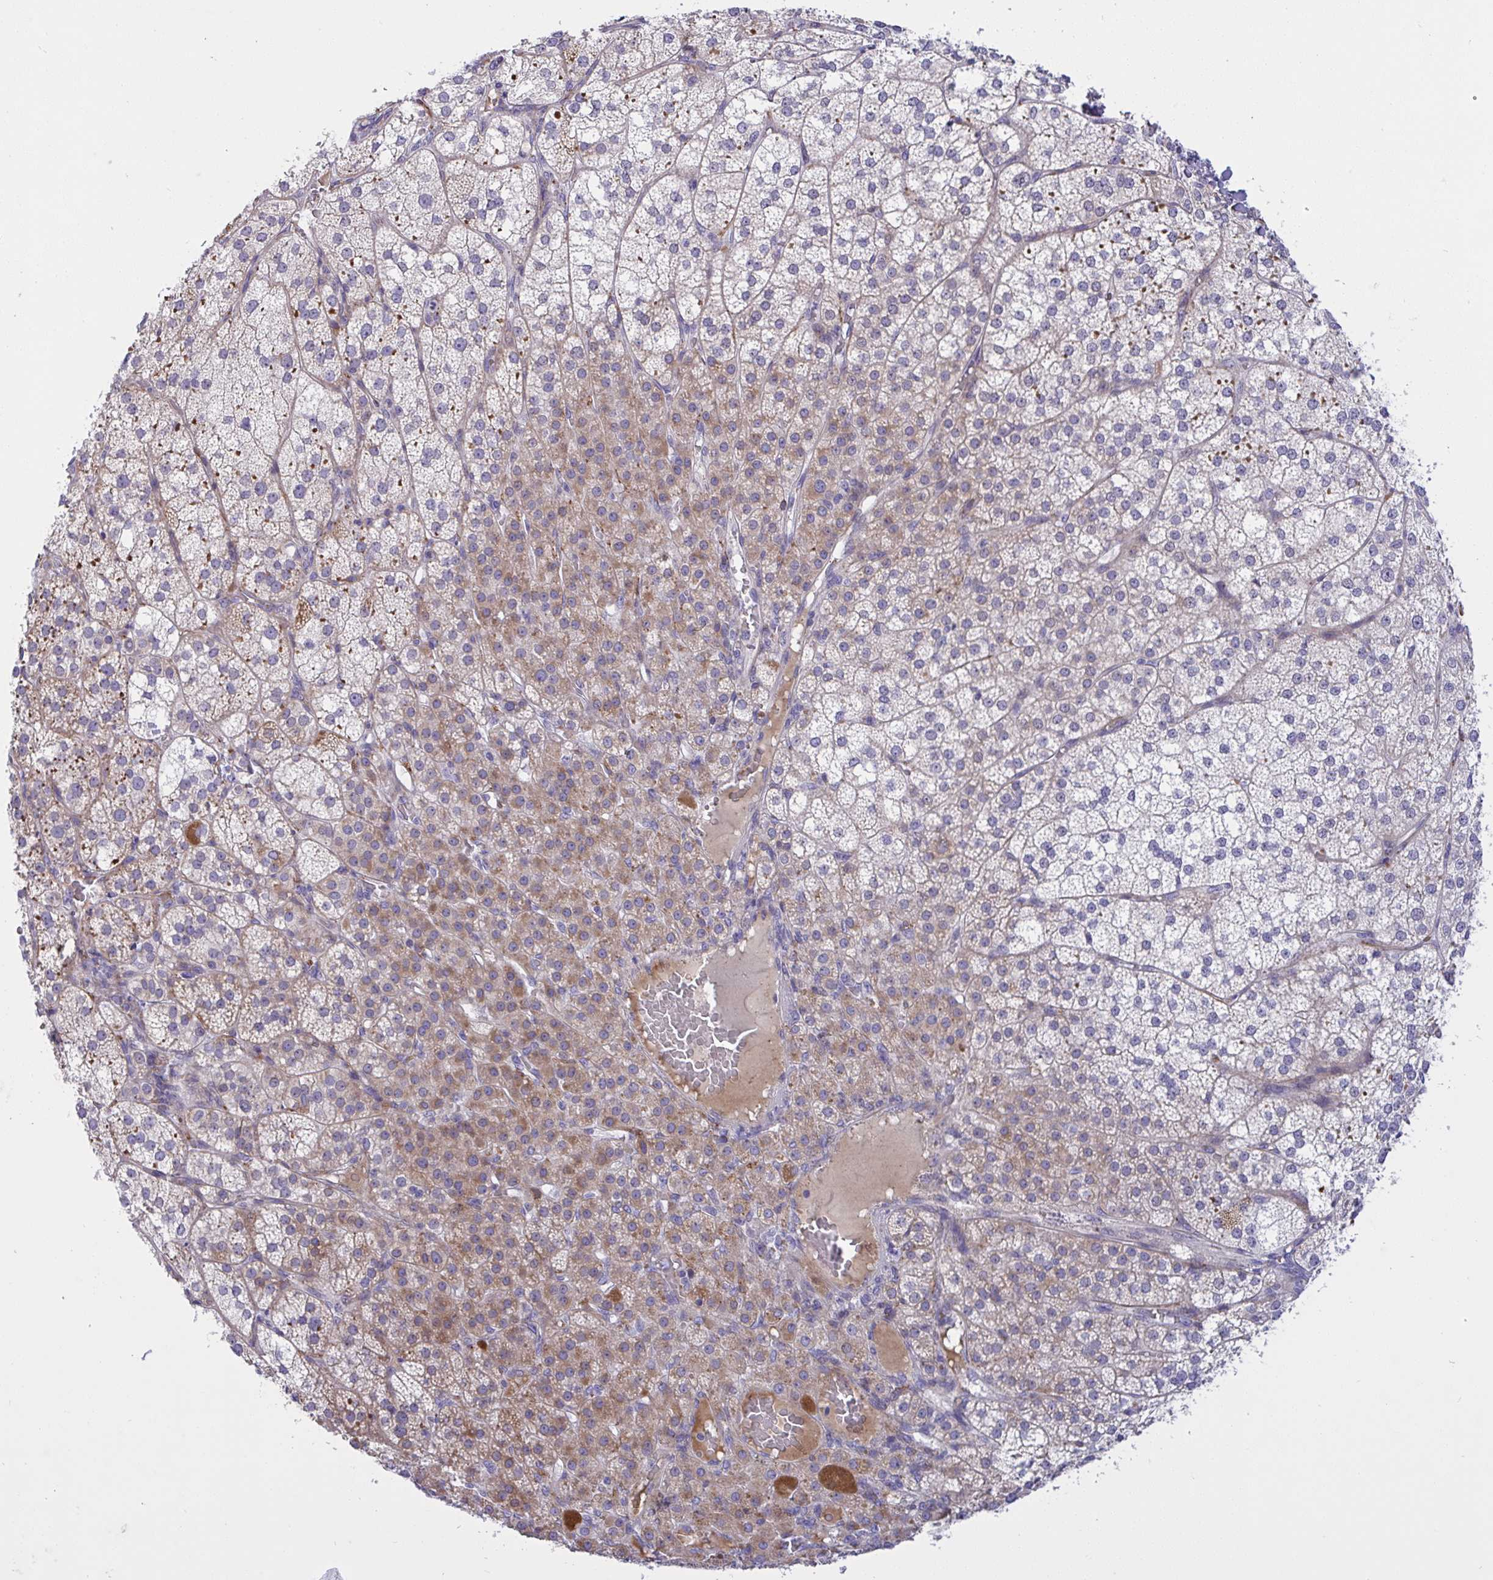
{"staining": {"intensity": "moderate", "quantity": ">75%", "location": "cytoplasmic/membranous"}, "tissue": "adrenal gland", "cell_type": "Glandular cells", "image_type": "normal", "snomed": [{"axis": "morphology", "description": "Normal tissue, NOS"}, {"axis": "topography", "description": "Adrenal gland"}], "caption": "Unremarkable adrenal gland was stained to show a protein in brown. There is medium levels of moderate cytoplasmic/membranous staining in approximately >75% of glandular cells.", "gene": "NTN1", "patient": {"sex": "female", "age": 60}}